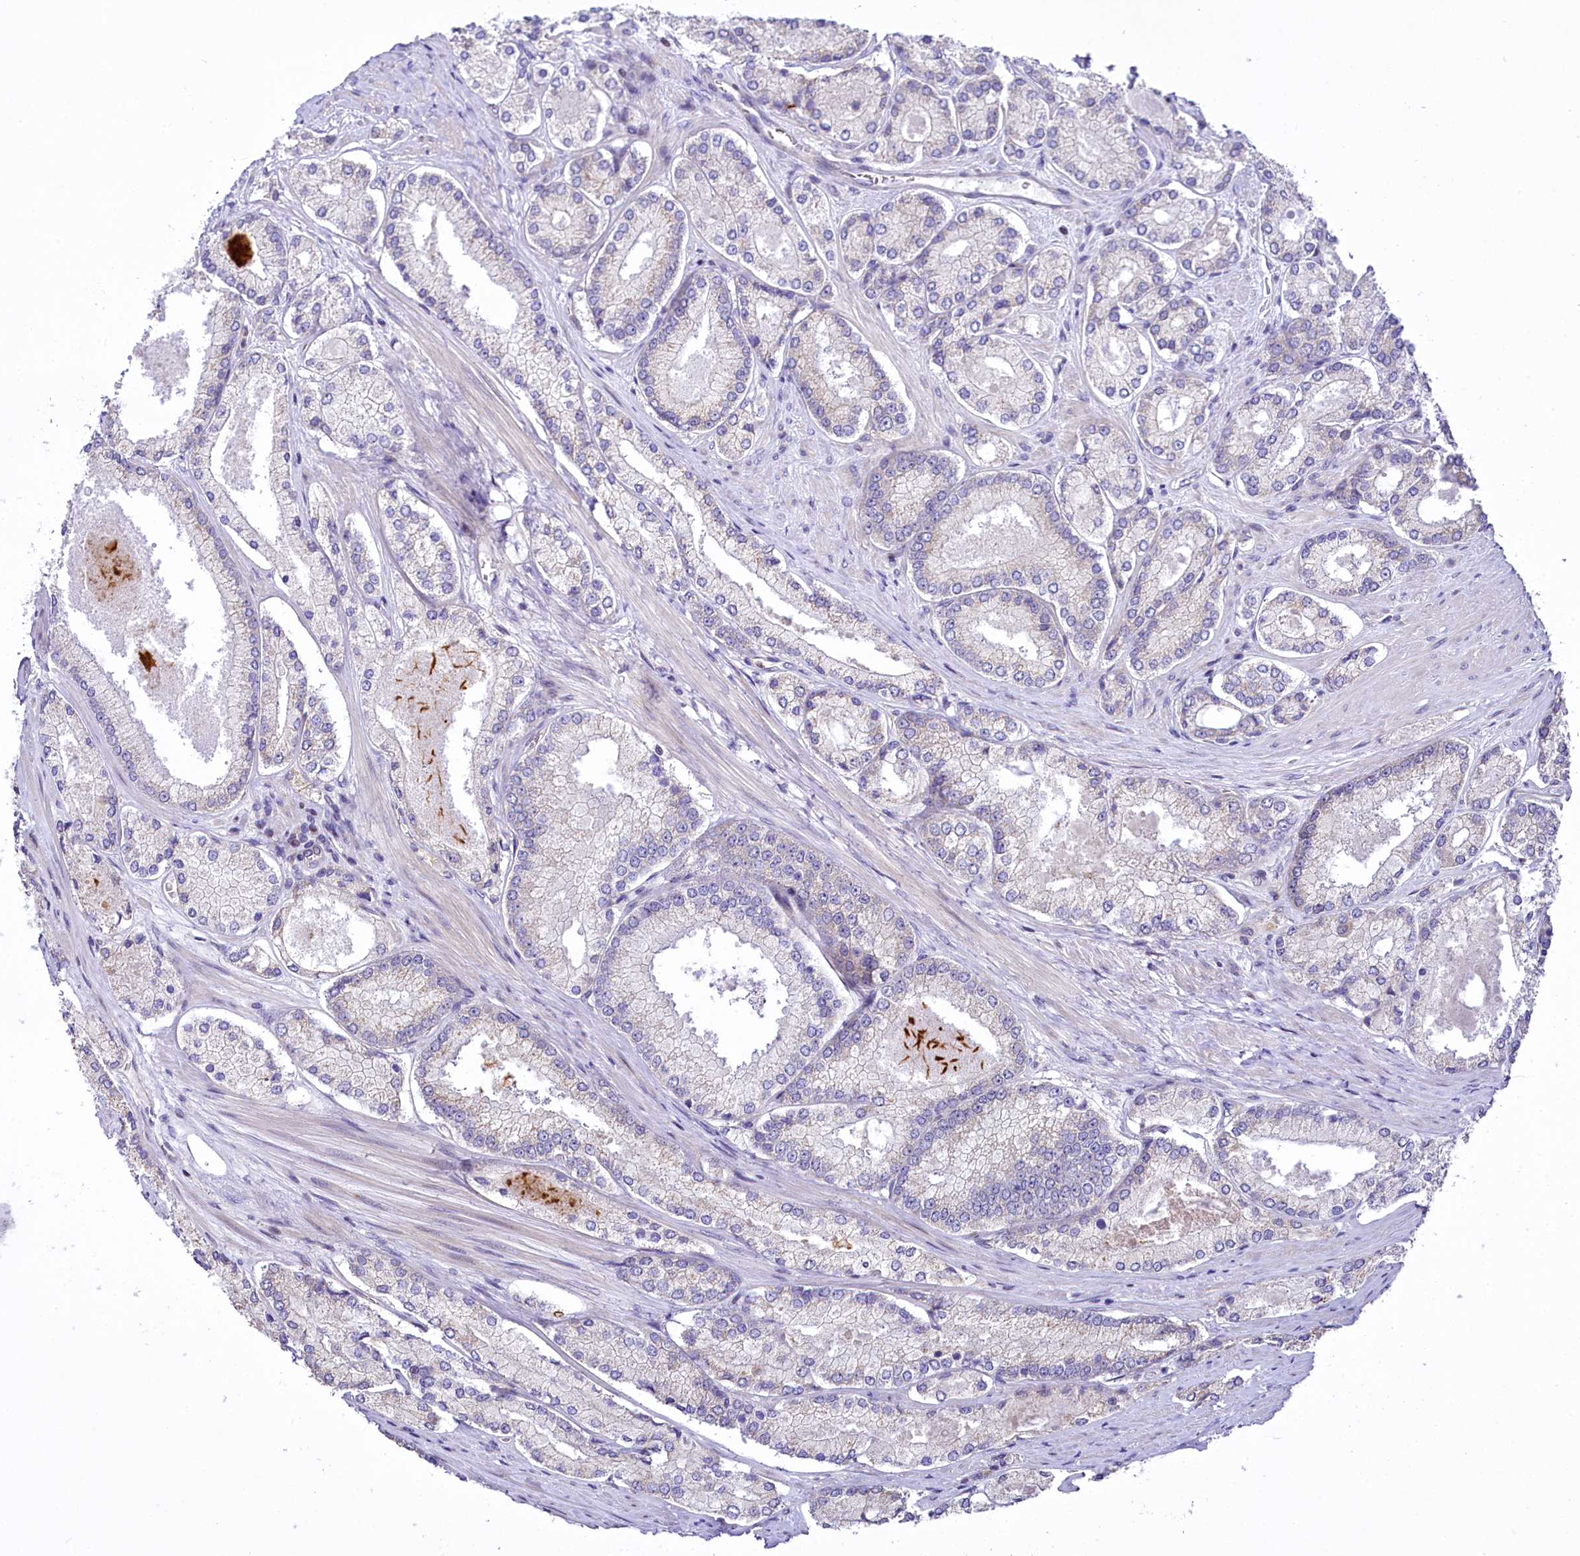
{"staining": {"intensity": "negative", "quantity": "none", "location": "none"}, "tissue": "prostate cancer", "cell_type": "Tumor cells", "image_type": "cancer", "snomed": [{"axis": "morphology", "description": "Adenocarcinoma, Low grade"}, {"axis": "topography", "description": "Prostate"}], "caption": "IHC of human prostate cancer (low-grade adenocarcinoma) displays no staining in tumor cells.", "gene": "ZC3H12C", "patient": {"sex": "male", "age": 74}}